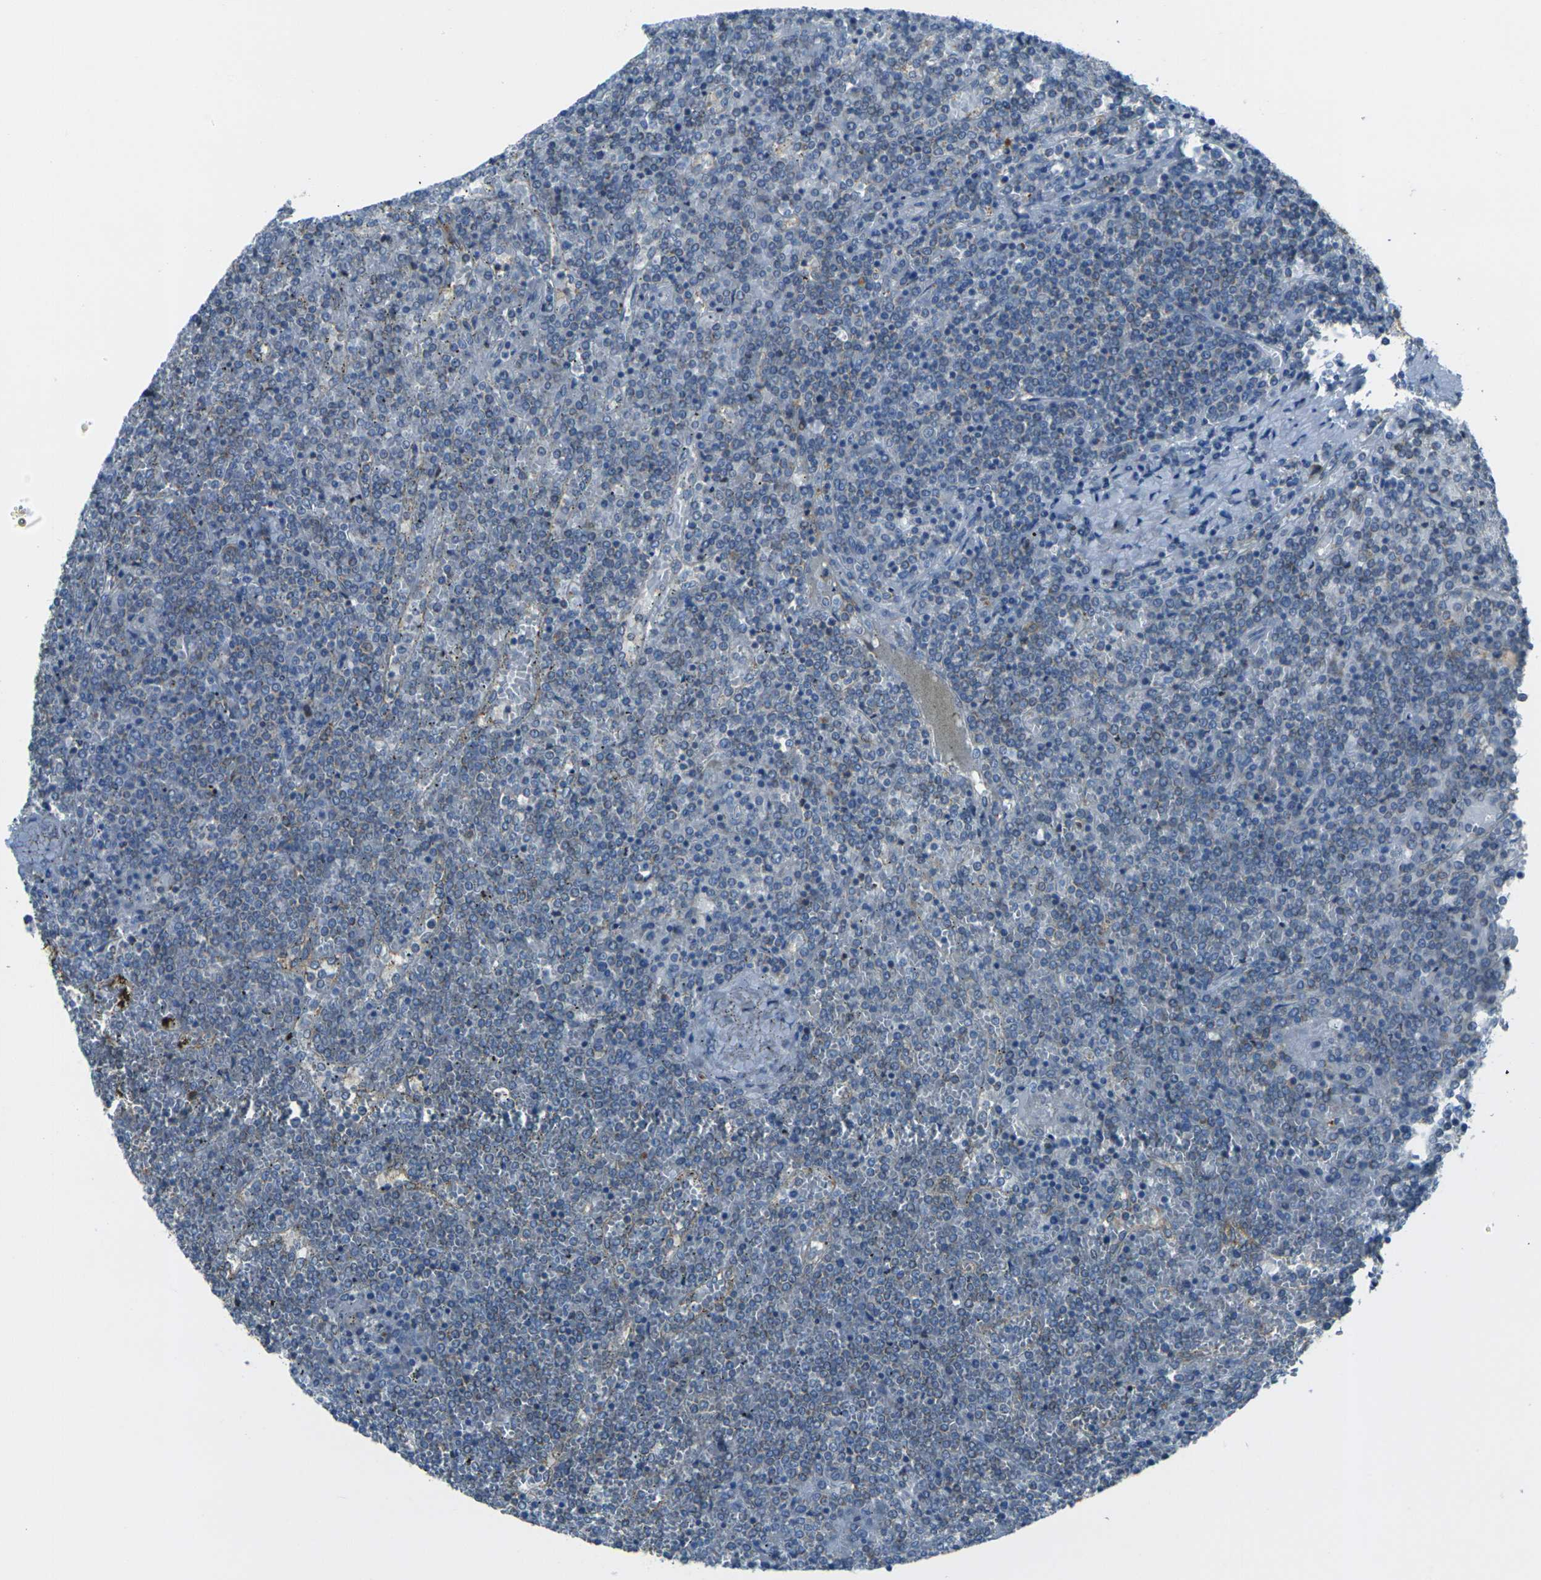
{"staining": {"intensity": "weak", "quantity": "<25%", "location": "cytoplasmic/membranous"}, "tissue": "lymphoma", "cell_type": "Tumor cells", "image_type": "cancer", "snomed": [{"axis": "morphology", "description": "Malignant lymphoma, non-Hodgkin's type, Low grade"}, {"axis": "topography", "description": "Spleen"}], "caption": "High power microscopy image of an immunohistochemistry (IHC) micrograph of malignant lymphoma, non-Hodgkin's type (low-grade), revealing no significant positivity in tumor cells.", "gene": "CELSR2", "patient": {"sex": "female", "age": 19}}